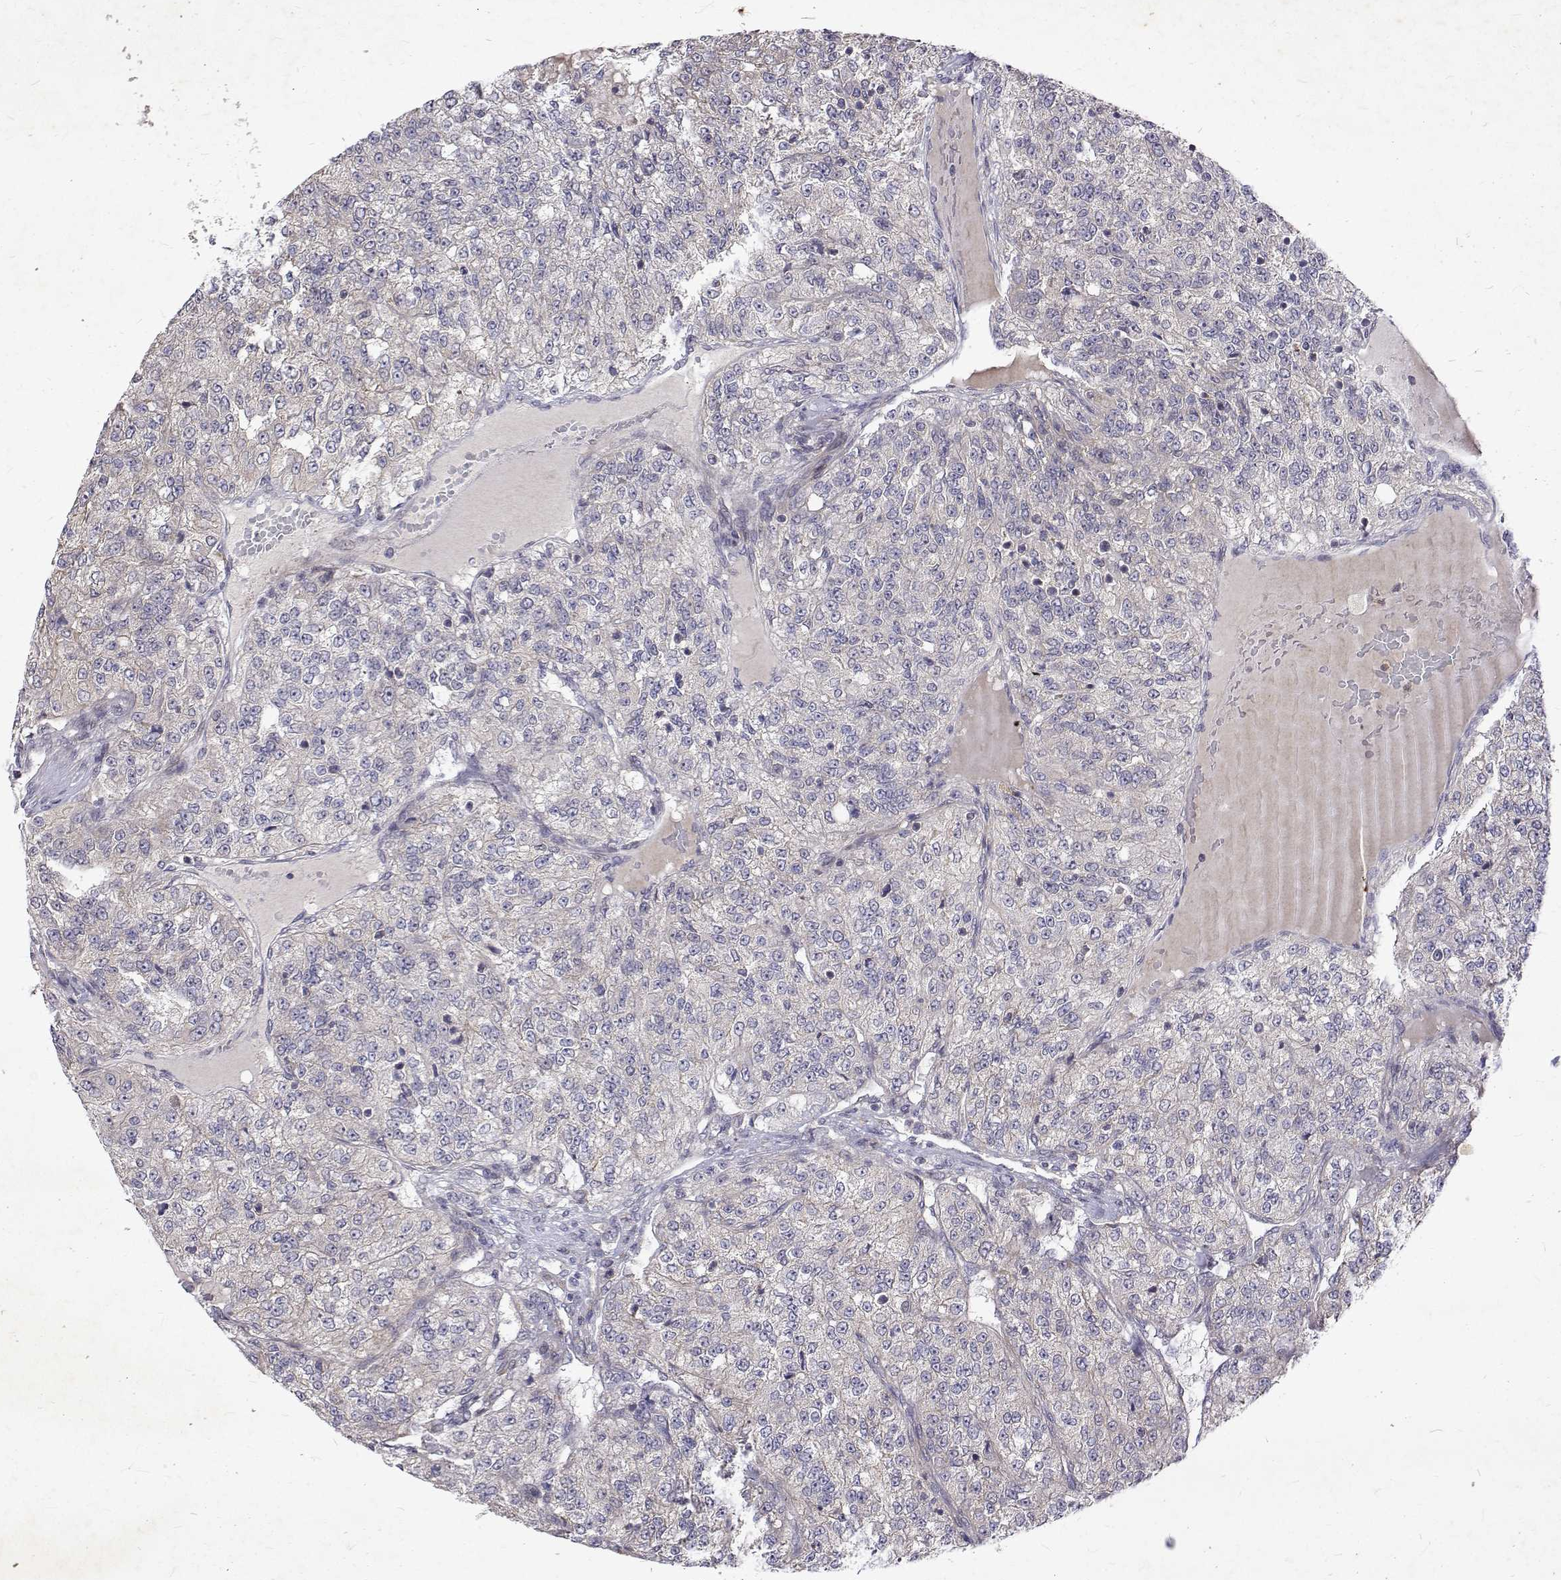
{"staining": {"intensity": "negative", "quantity": "none", "location": "none"}, "tissue": "renal cancer", "cell_type": "Tumor cells", "image_type": "cancer", "snomed": [{"axis": "morphology", "description": "Adenocarcinoma, NOS"}, {"axis": "topography", "description": "Kidney"}], "caption": "This histopathology image is of renal cancer (adenocarcinoma) stained with immunohistochemistry to label a protein in brown with the nuclei are counter-stained blue. There is no positivity in tumor cells.", "gene": "ALKBH8", "patient": {"sex": "female", "age": 63}}